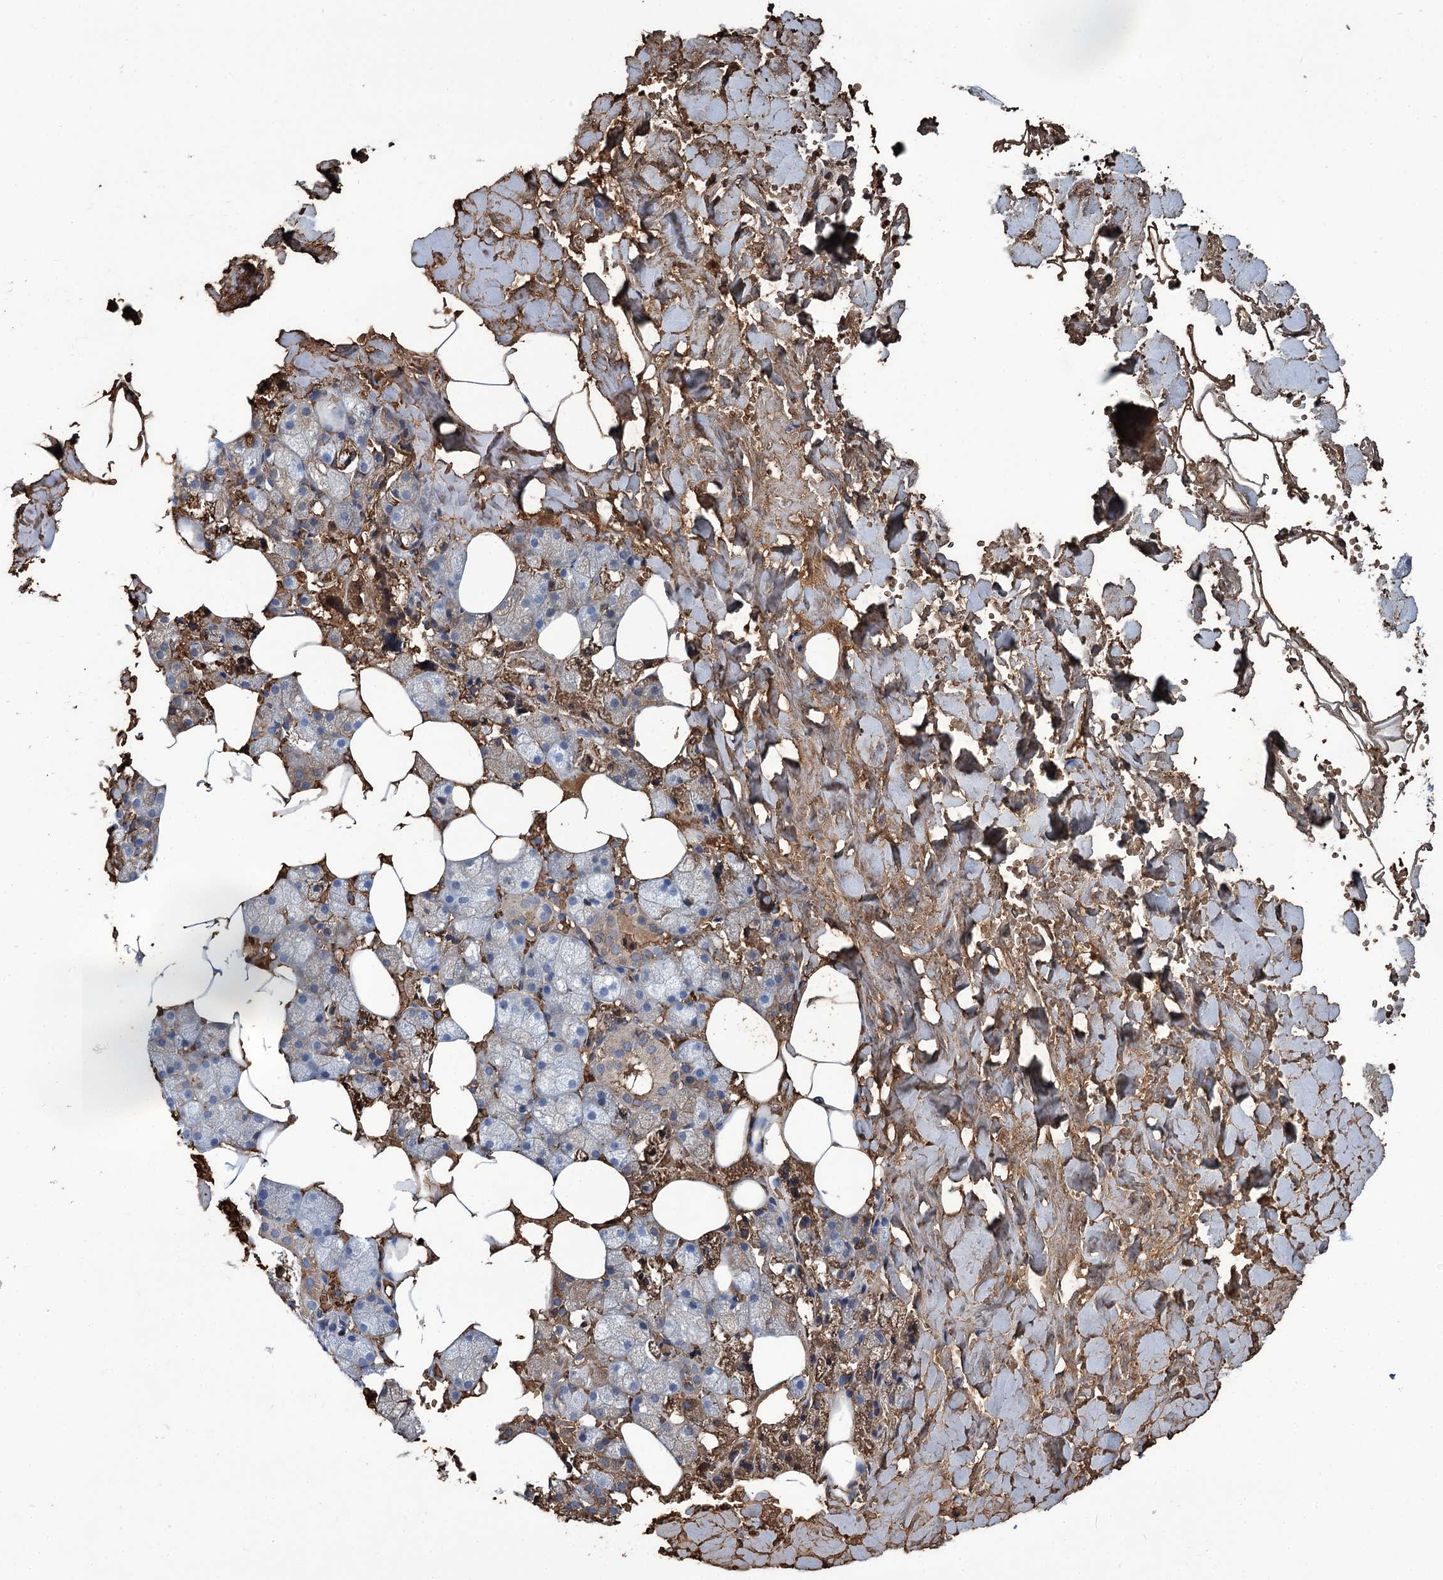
{"staining": {"intensity": "weak", "quantity": "<25%", "location": "cytoplasmic/membranous"}, "tissue": "salivary gland", "cell_type": "Glandular cells", "image_type": "normal", "snomed": [{"axis": "morphology", "description": "Normal tissue, NOS"}, {"axis": "topography", "description": "Salivary gland"}], "caption": "This is a histopathology image of immunohistochemistry staining of unremarkable salivary gland, which shows no expression in glandular cells. (DAB IHC visualized using brightfield microscopy, high magnification).", "gene": "RPUSD3", "patient": {"sex": "male", "age": 62}}